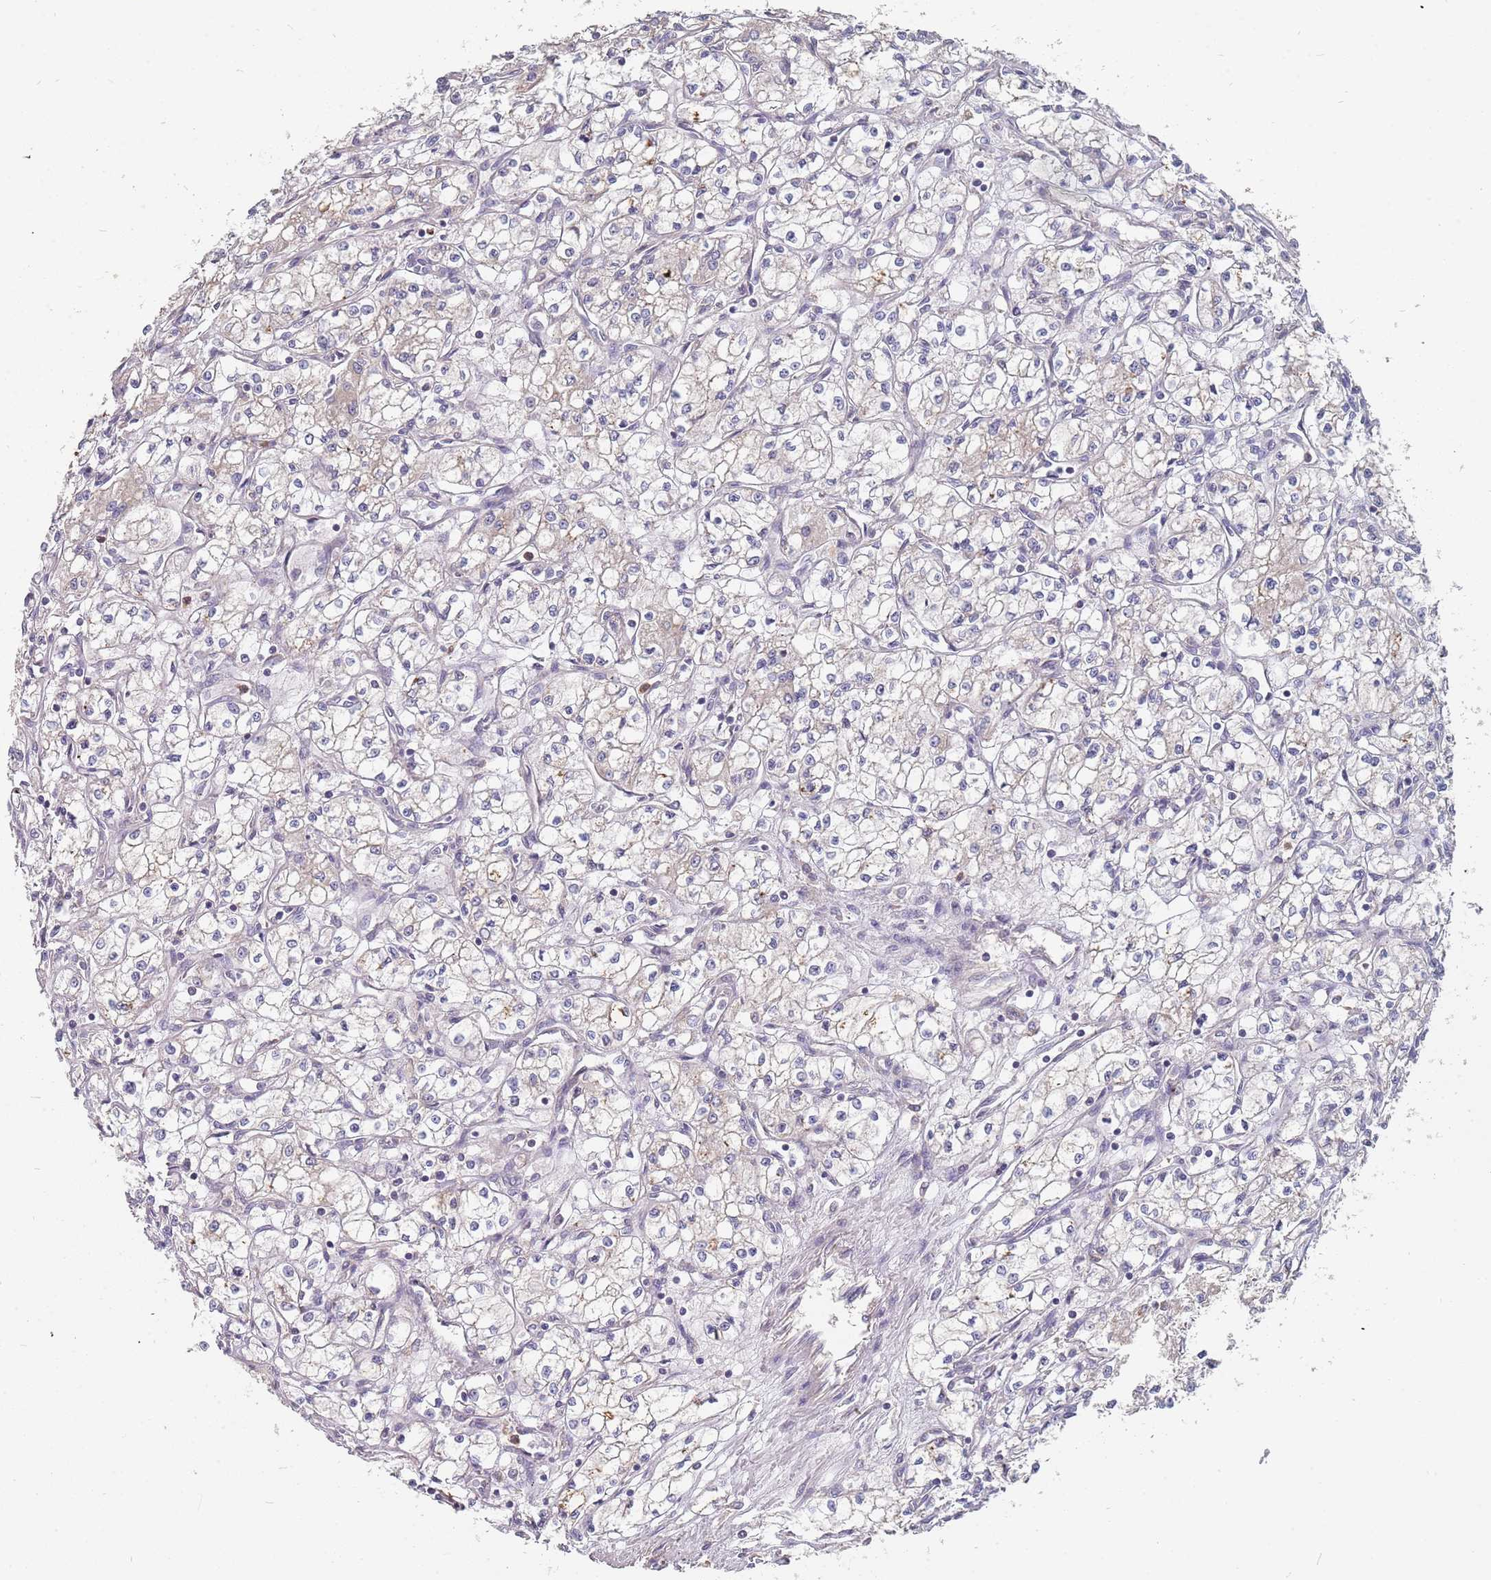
{"staining": {"intensity": "negative", "quantity": "none", "location": "none"}, "tissue": "renal cancer", "cell_type": "Tumor cells", "image_type": "cancer", "snomed": [{"axis": "morphology", "description": "Adenocarcinoma, NOS"}, {"axis": "topography", "description": "Kidney"}], "caption": "Tumor cells show no significant protein expression in adenocarcinoma (renal).", "gene": "TCEANC2", "patient": {"sex": "male", "age": 59}}